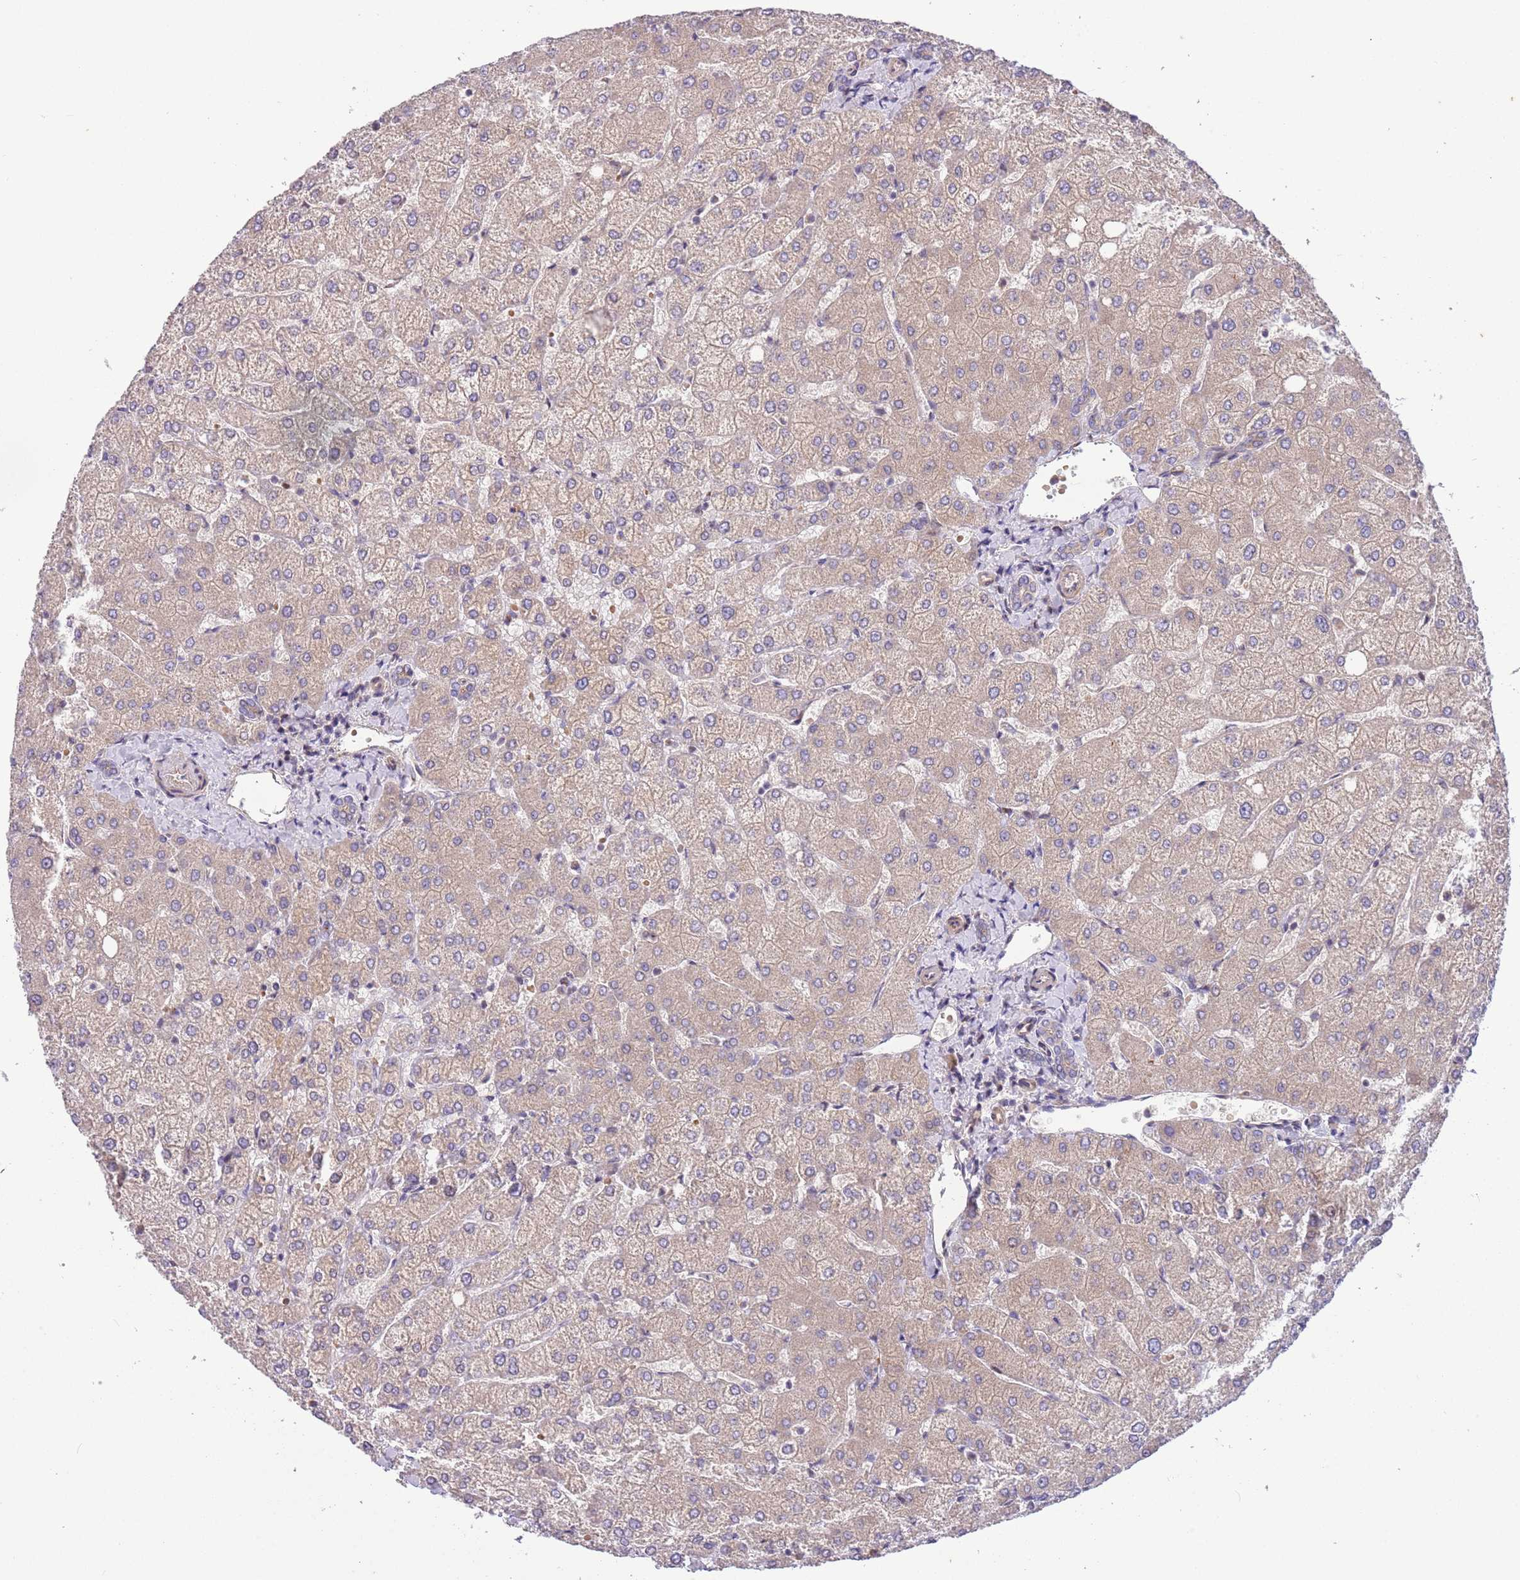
{"staining": {"intensity": "negative", "quantity": "none", "location": "none"}, "tissue": "liver", "cell_type": "Cholangiocytes", "image_type": "normal", "snomed": [{"axis": "morphology", "description": "Normal tissue, NOS"}, {"axis": "topography", "description": "Liver"}], "caption": "This is a image of immunohistochemistry staining of benign liver, which shows no positivity in cholangiocytes. (DAB immunohistochemistry (IHC), high magnification).", "gene": "ITGB6", "patient": {"sex": "female", "age": 54}}